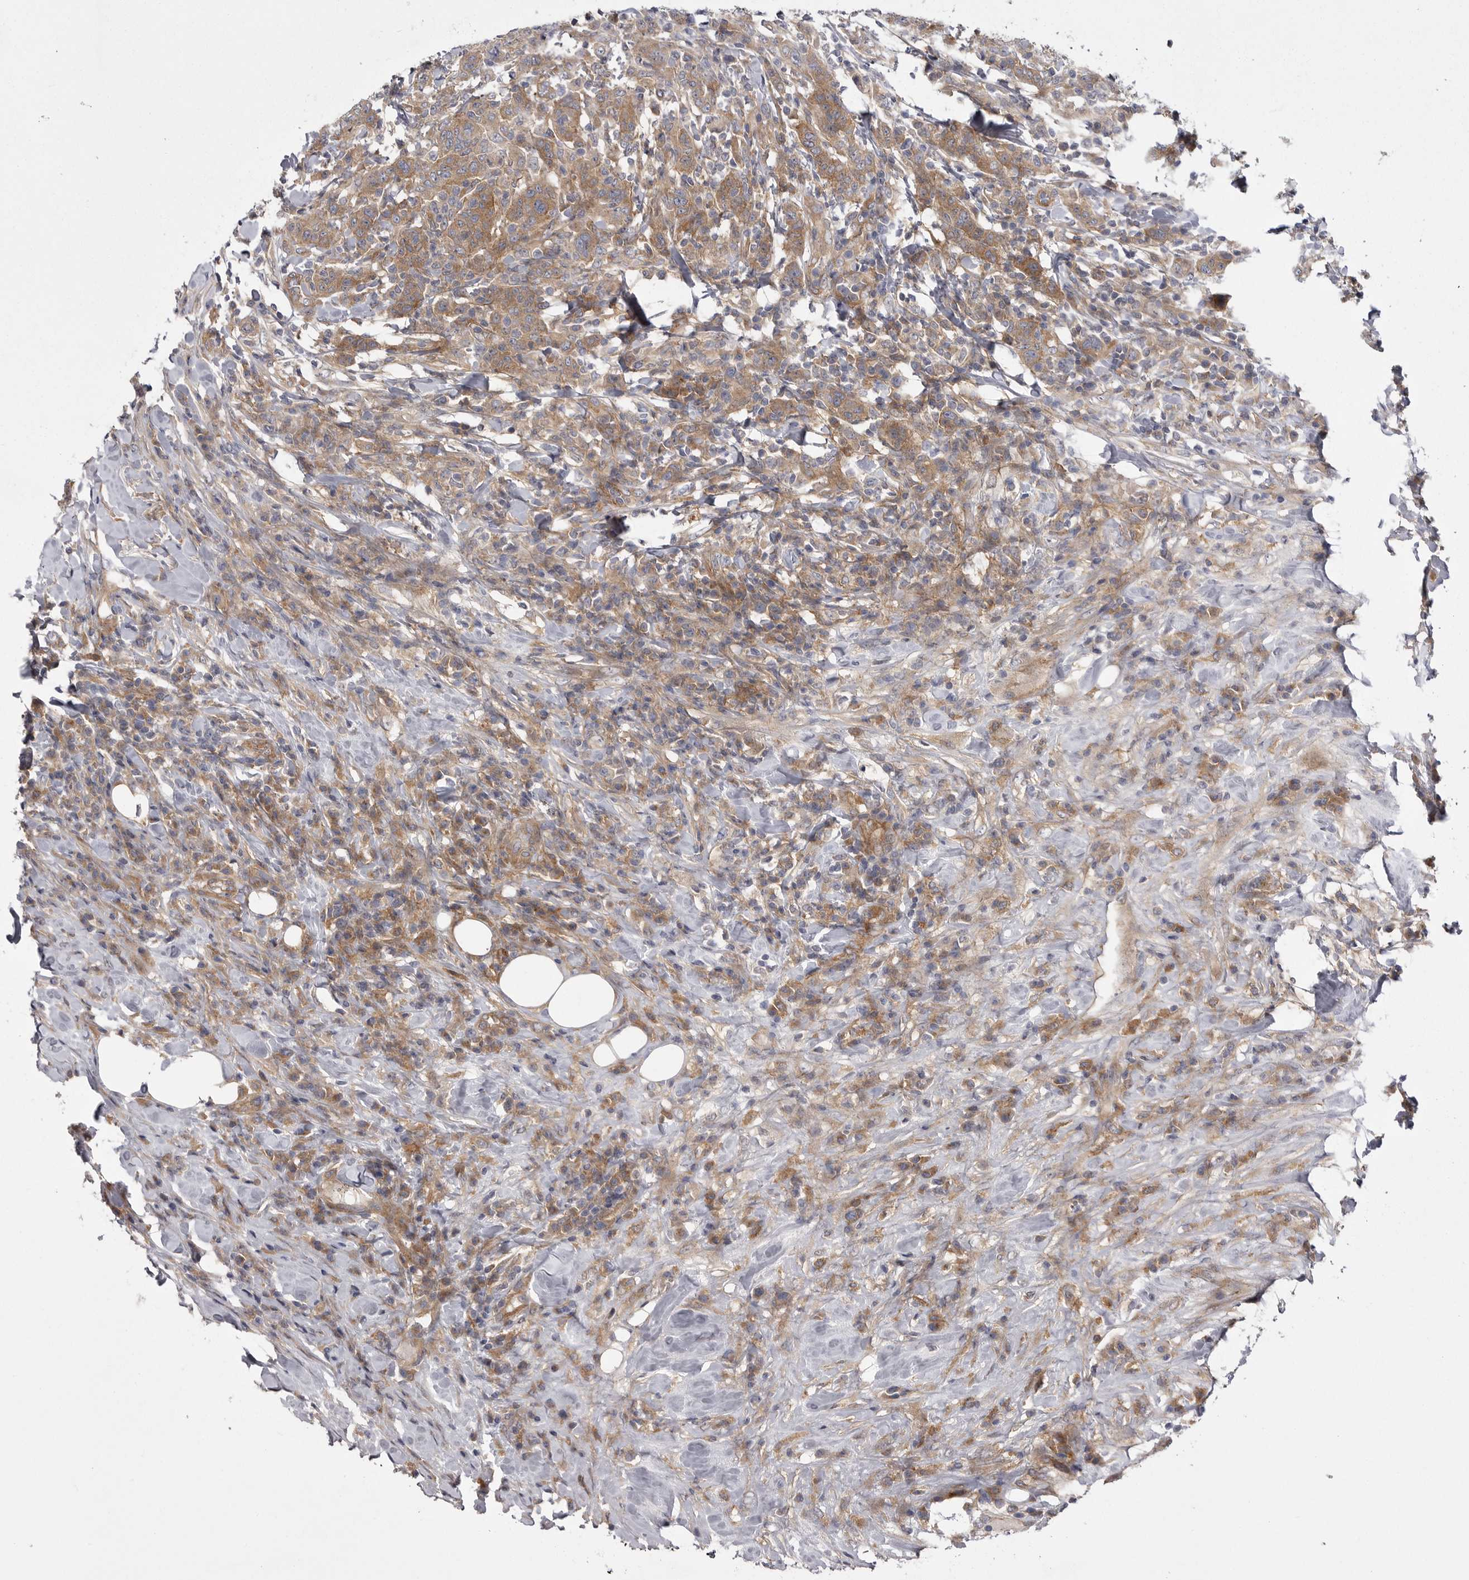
{"staining": {"intensity": "moderate", "quantity": ">75%", "location": "cytoplasmic/membranous"}, "tissue": "breast cancer", "cell_type": "Tumor cells", "image_type": "cancer", "snomed": [{"axis": "morphology", "description": "Duct carcinoma"}, {"axis": "topography", "description": "Breast"}], "caption": "IHC photomicrograph of neoplastic tissue: human invasive ductal carcinoma (breast) stained using immunohistochemistry exhibits medium levels of moderate protein expression localized specifically in the cytoplasmic/membranous of tumor cells, appearing as a cytoplasmic/membranous brown color.", "gene": "OSBPL9", "patient": {"sex": "female", "age": 37}}